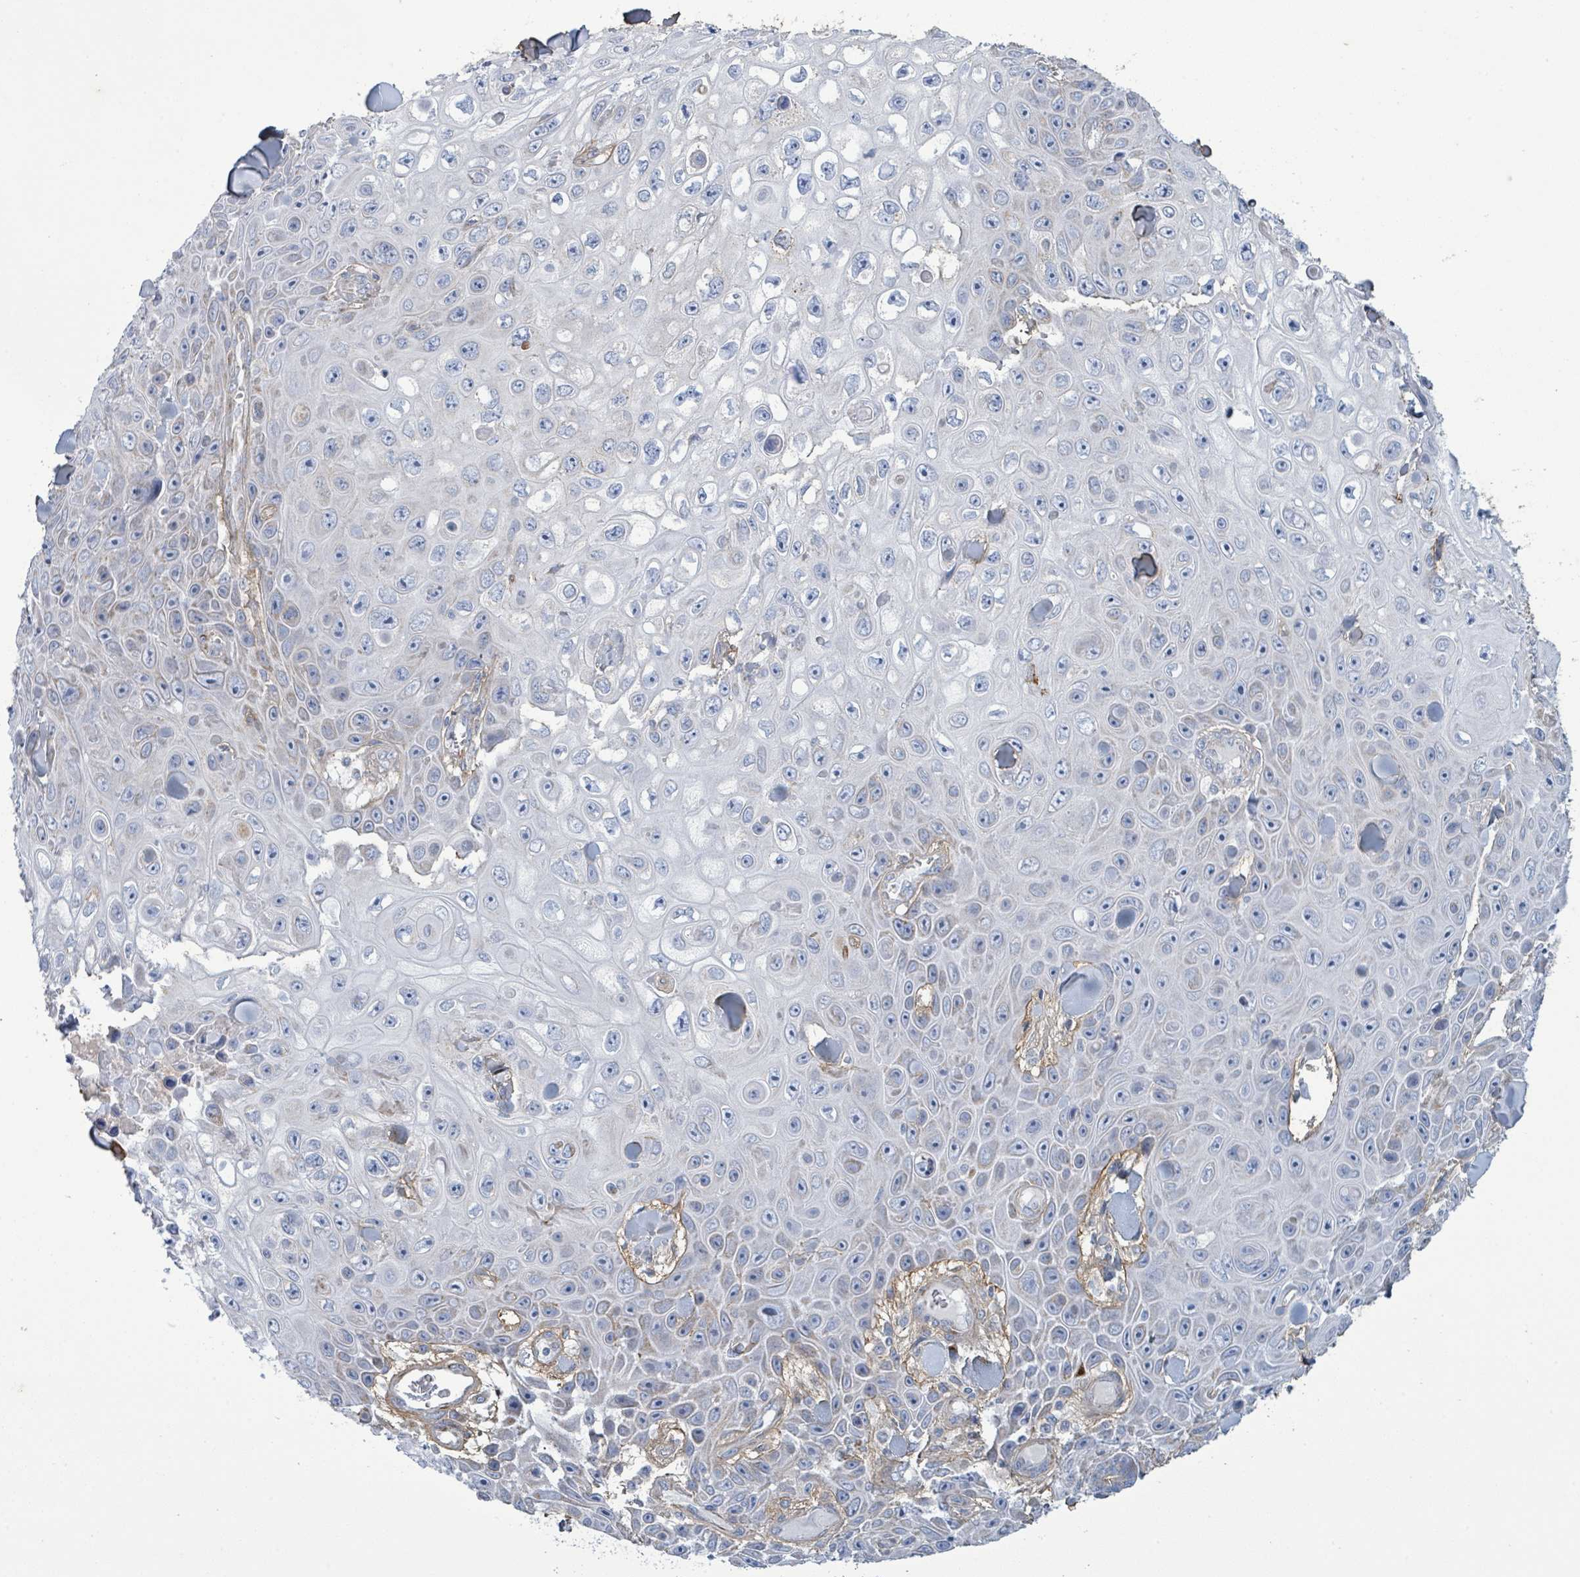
{"staining": {"intensity": "negative", "quantity": "none", "location": "none"}, "tissue": "skin cancer", "cell_type": "Tumor cells", "image_type": "cancer", "snomed": [{"axis": "morphology", "description": "Squamous cell carcinoma, NOS"}, {"axis": "topography", "description": "Skin"}], "caption": "There is no significant expression in tumor cells of skin squamous cell carcinoma.", "gene": "ALG12", "patient": {"sex": "male", "age": 82}}